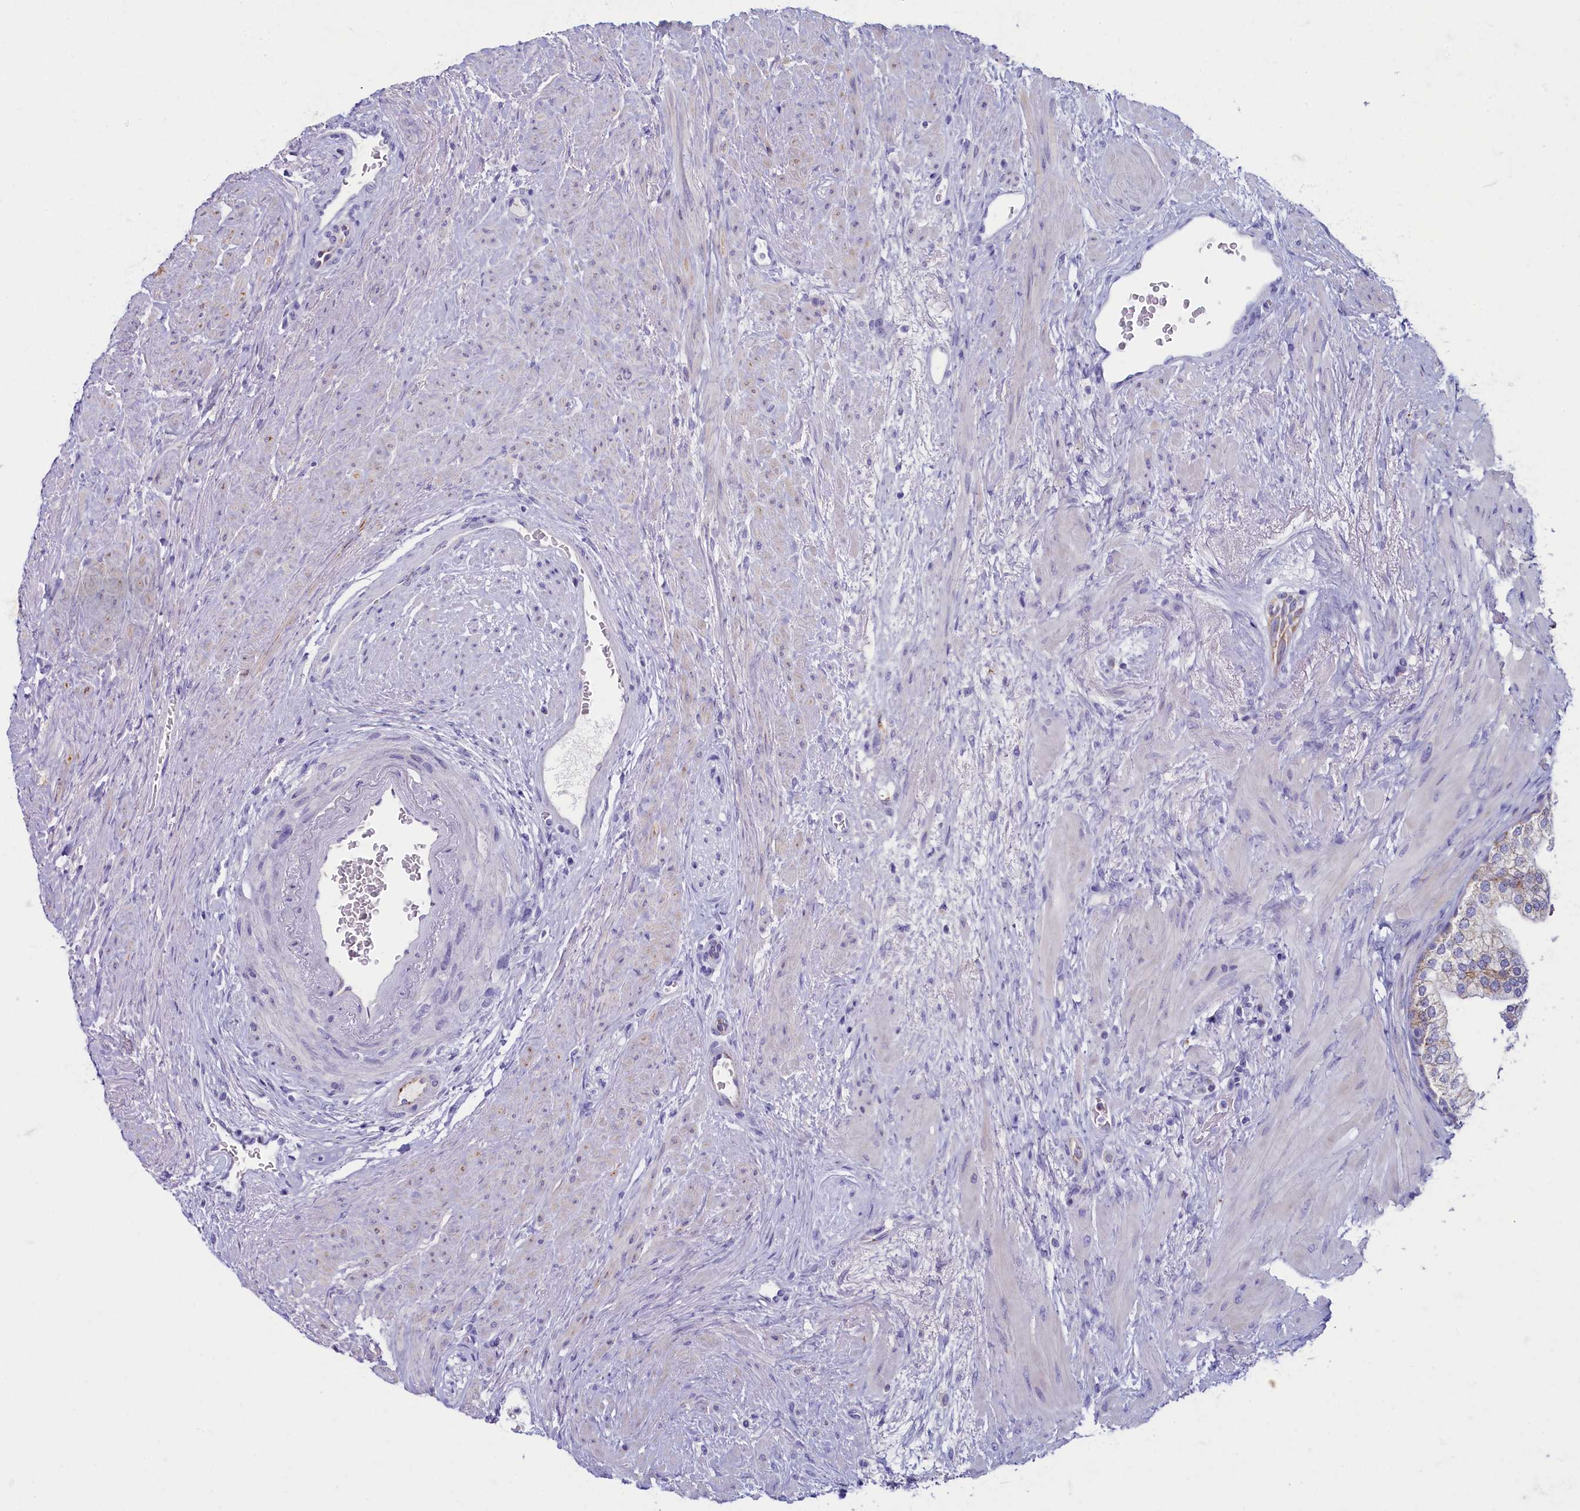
{"staining": {"intensity": "weak", "quantity": "25%-75%", "location": "cytoplasmic/membranous"}, "tissue": "prostate", "cell_type": "Glandular cells", "image_type": "normal", "snomed": [{"axis": "morphology", "description": "Normal tissue, NOS"}, {"axis": "topography", "description": "Prostate"}], "caption": "Weak cytoplasmic/membranous protein staining is identified in about 25%-75% of glandular cells in prostate. The staining is performed using DAB brown chromogen to label protein expression. The nuclei are counter-stained blue using hematoxylin.", "gene": "OCIAD2", "patient": {"sex": "male", "age": 48}}